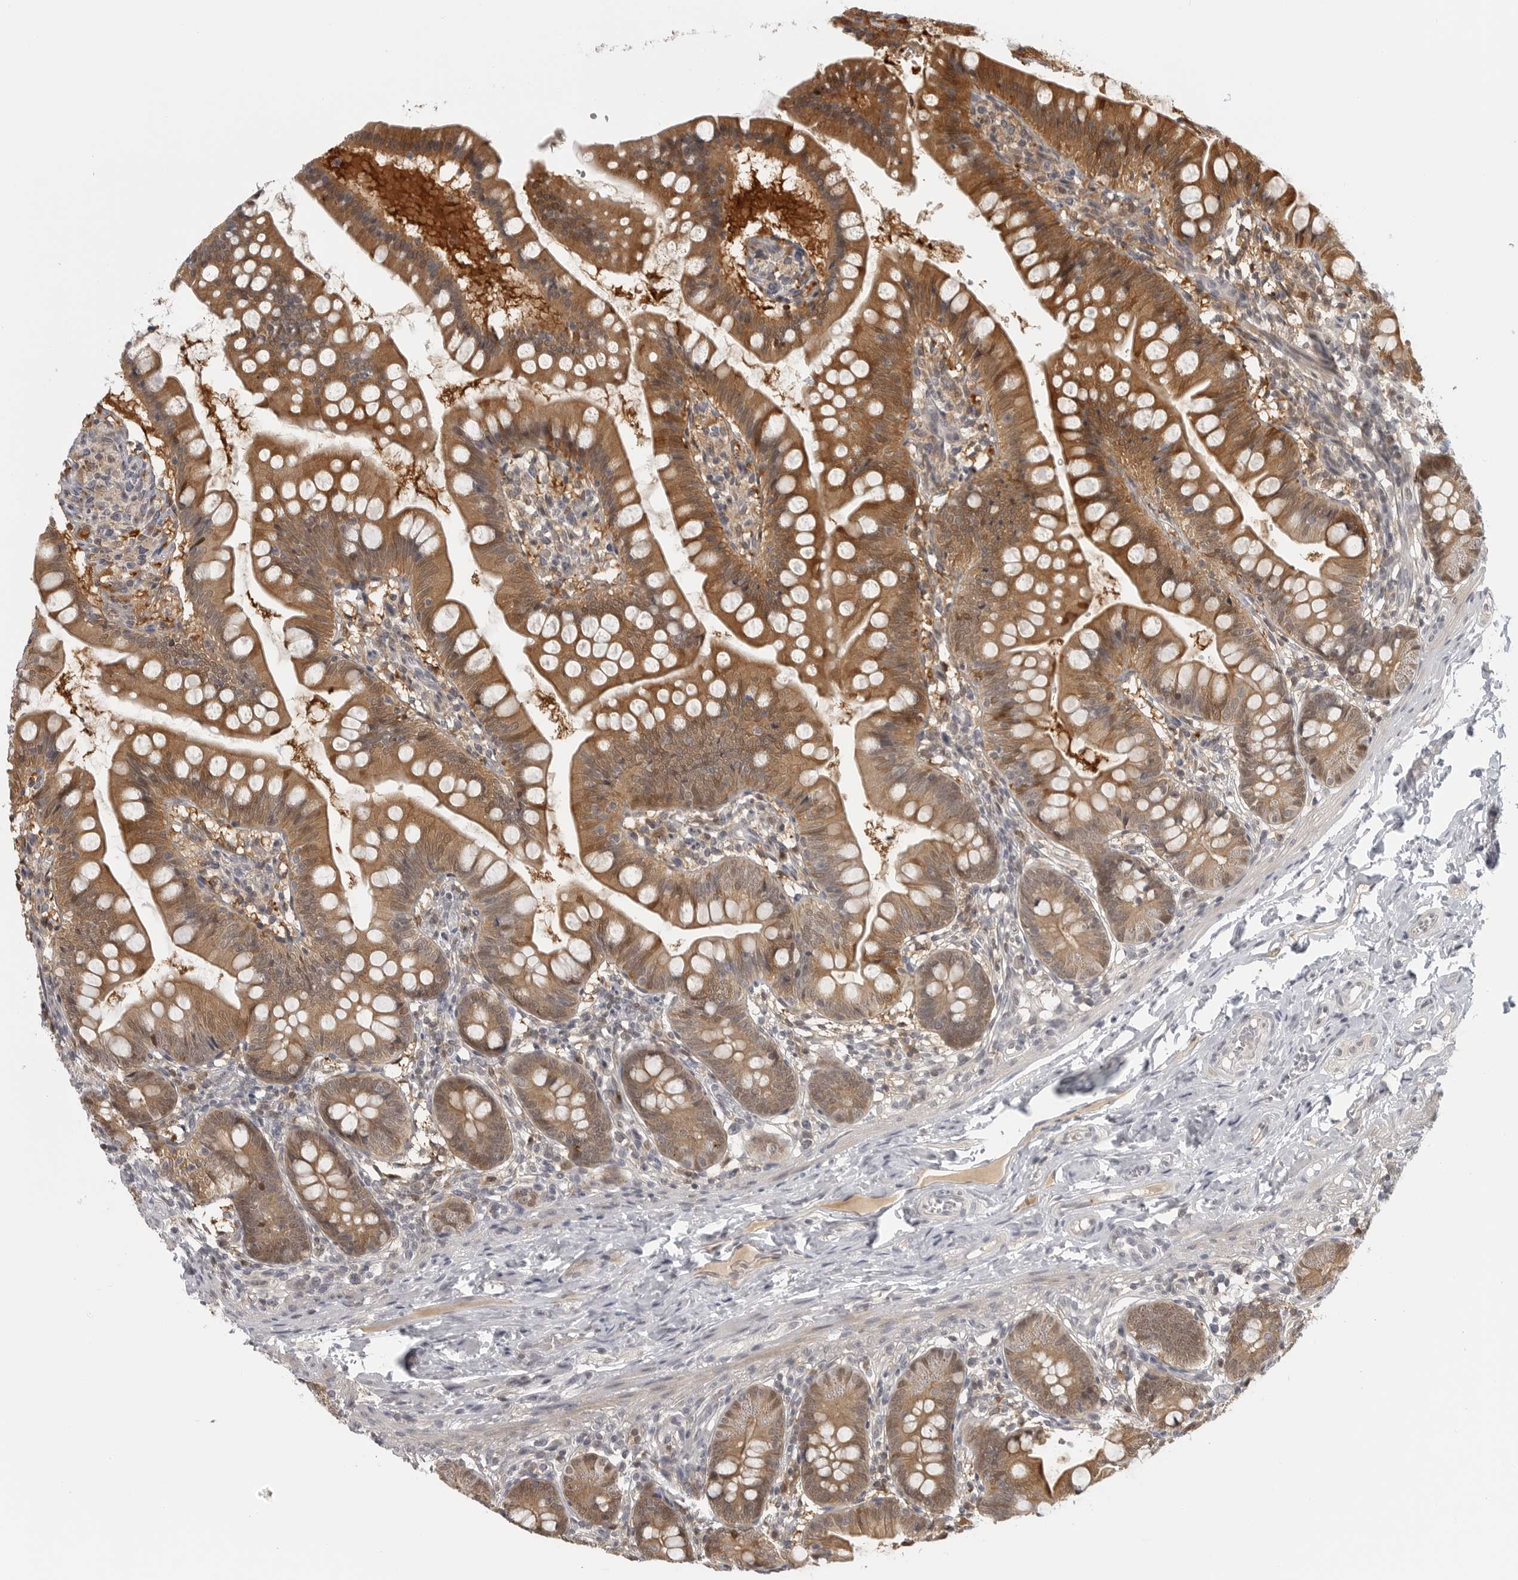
{"staining": {"intensity": "moderate", "quantity": ">75%", "location": "cytoplasmic/membranous,nuclear"}, "tissue": "small intestine", "cell_type": "Glandular cells", "image_type": "normal", "snomed": [{"axis": "morphology", "description": "Normal tissue, NOS"}, {"axis": "topography", "description": "Small intestine"}], "caption": "Human small intestine stained with a brown dye displays moderate cytoplasmic/membranous,nuclear positive staining in approximately >75% of glandular cells.", "gene": "CTIF", "patient": {"sex": "male", "age": 7}}